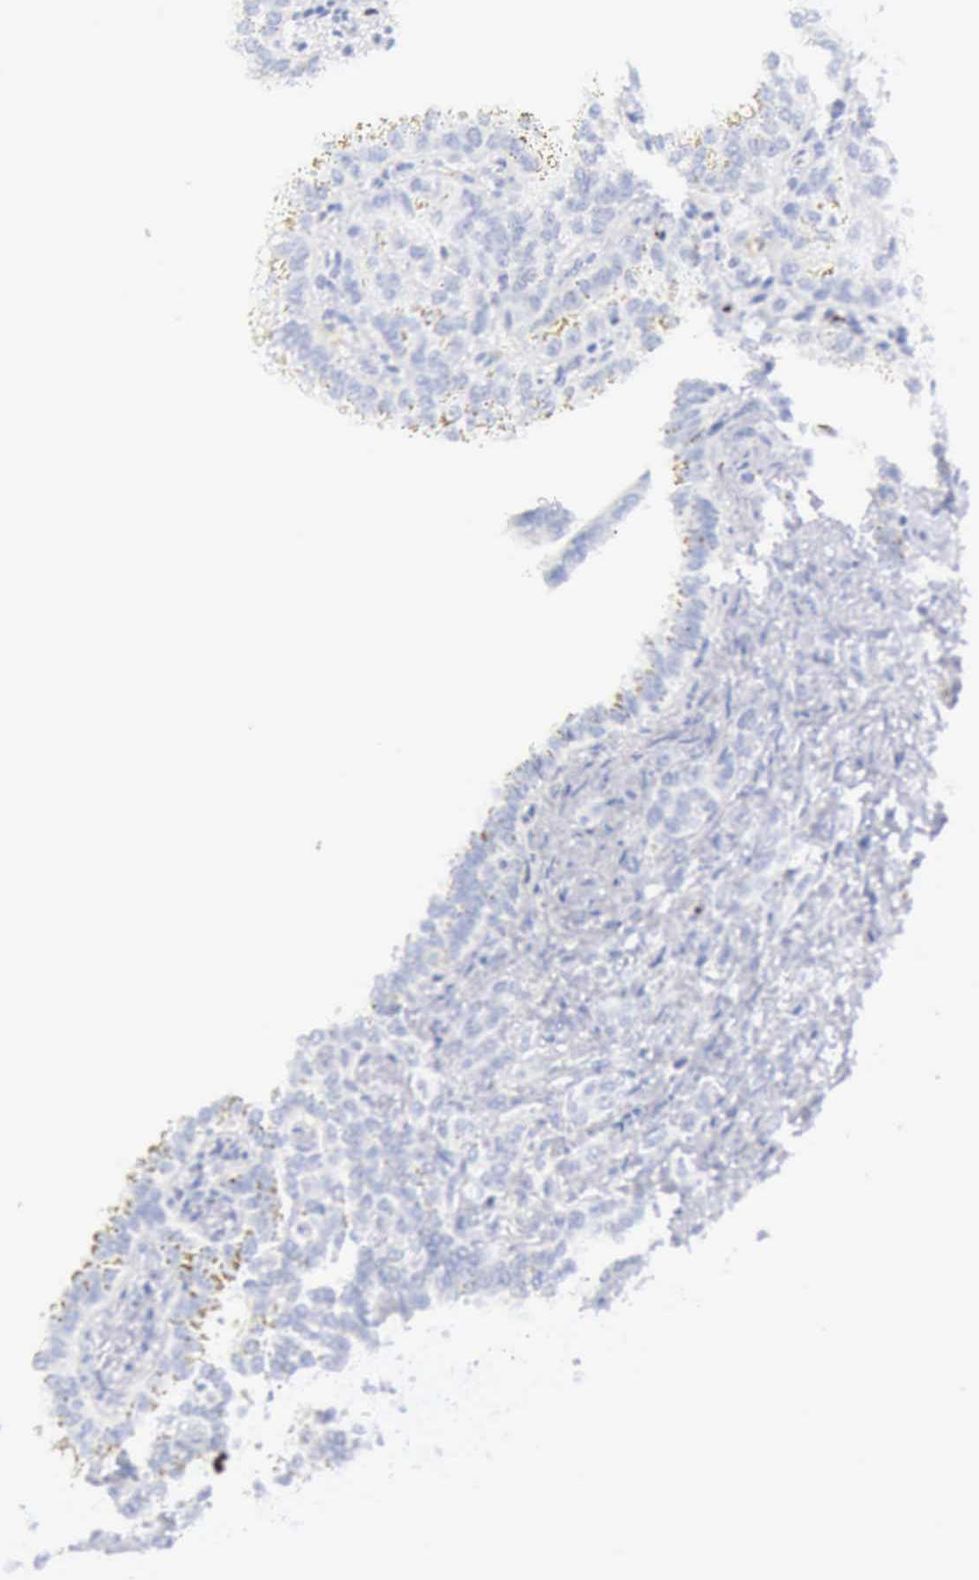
{"staining": {"intensity": "negative", "quantity": "none", "location": "none"}, "tissue": "renal cancer", "cell_type": "Tumor cells", "image_type": "cancer", "snomed": [{"axis": "morphology", "description": "Inflammation, NOS"}, {"axis": "morphology", "description": "Adenocarcinoma, NOS"}, {"axis": "topography", "description": "Kidney"}], "caption": "Immunohistochemistry histopathology image of adenocarcinoma (renal) stained for a protein (brown), which demonstrates no staining in tumor cells.", "gene": "GZMB", "patient": {"sex": "male", "age": 68}}